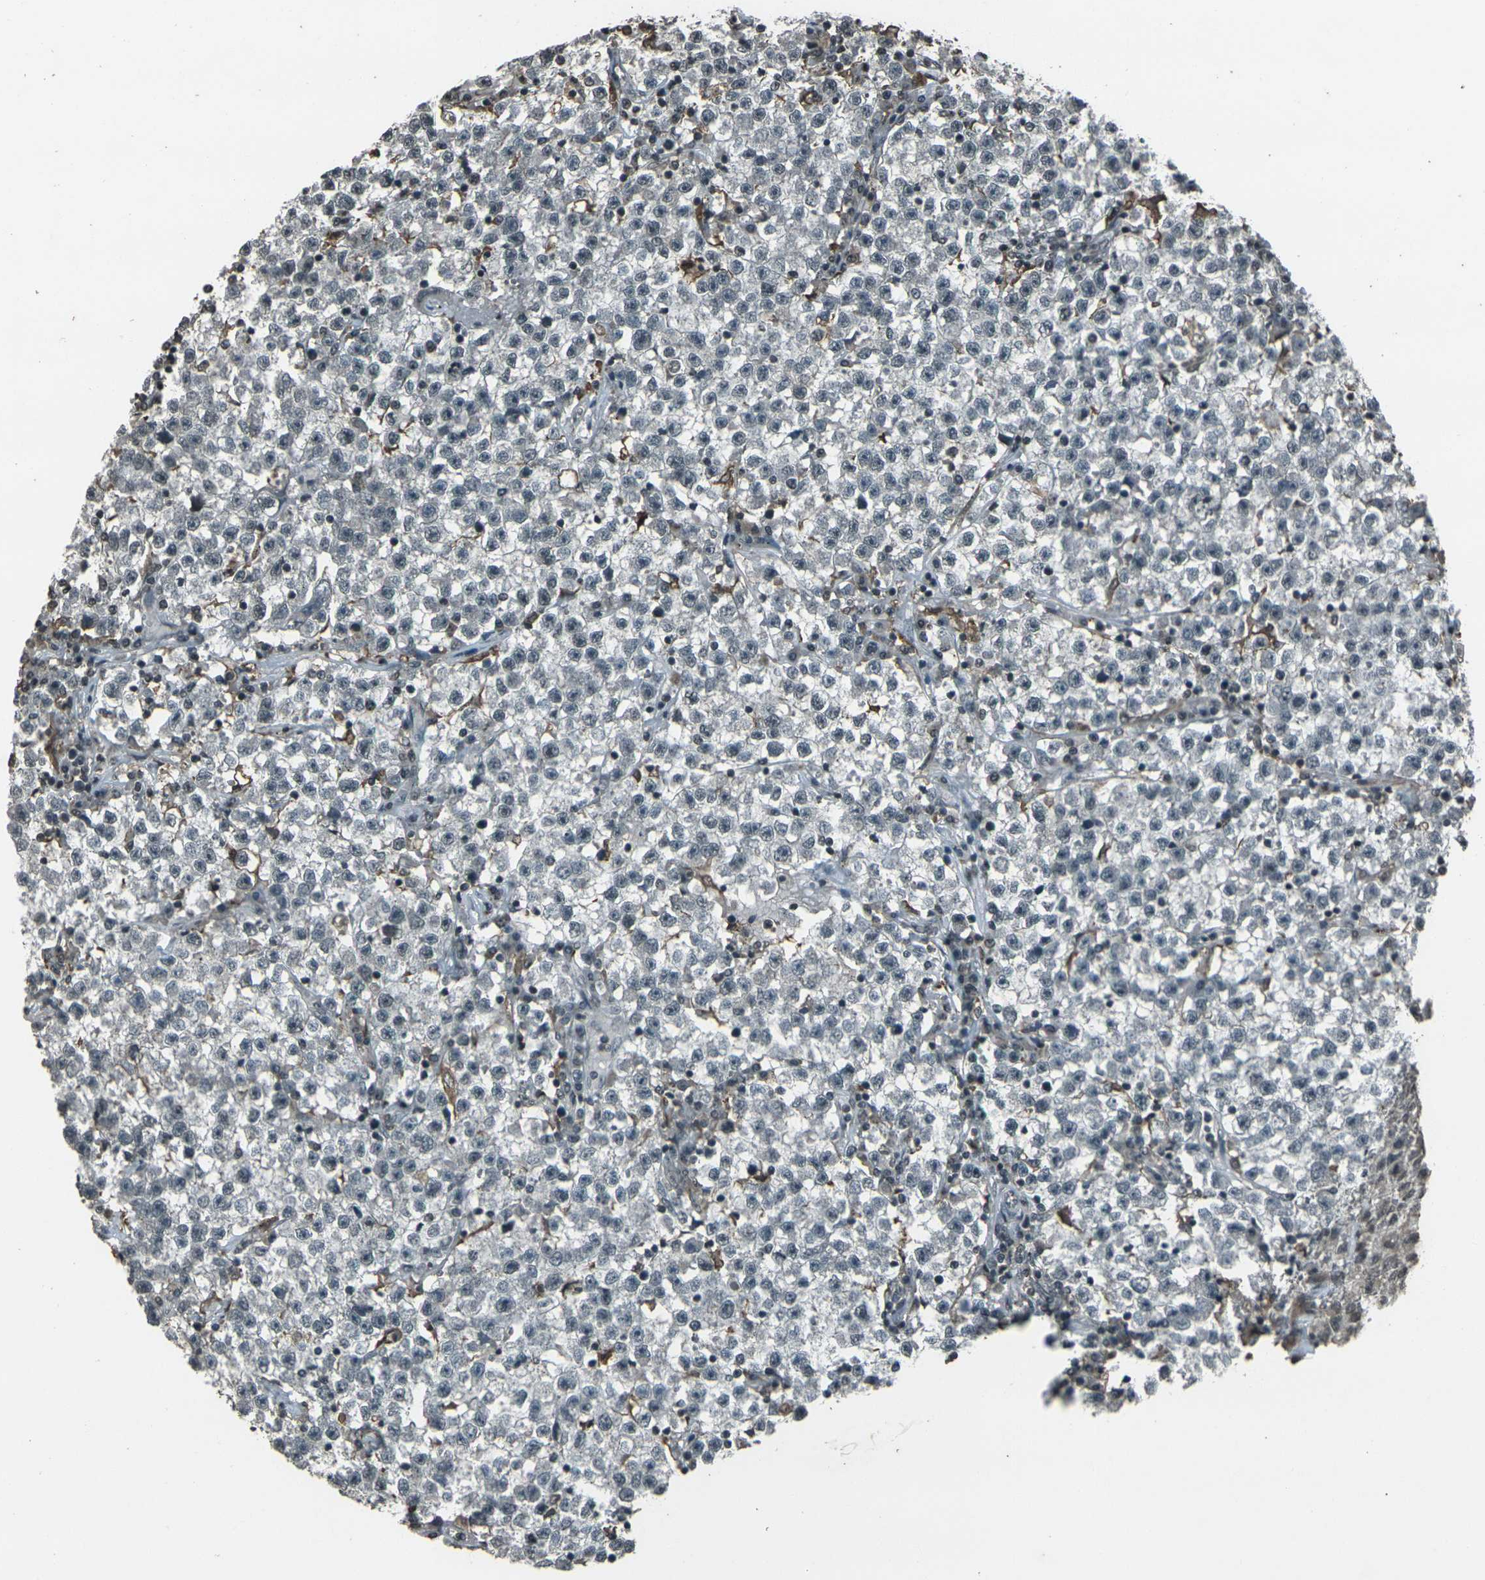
{"staining": {"intensity": "negative", "quantity": "none", "location": "none"}, "tissue": "testis cancer", "cell_type": "Tumor cells", "image_type": "cancer", "snomed": [{"axis": "morphology", "description": "Seminoma, NOS"}, {"axis": "topography", "description": "Testis"}], "caption": "High power microscopy photomicrograph of an immunohistochemistry histopathology image of testis cancer, revealing no significant expression in tumor cells.", "gene": "PRPF8", "patient": {"sex": "male", "age": 22}}